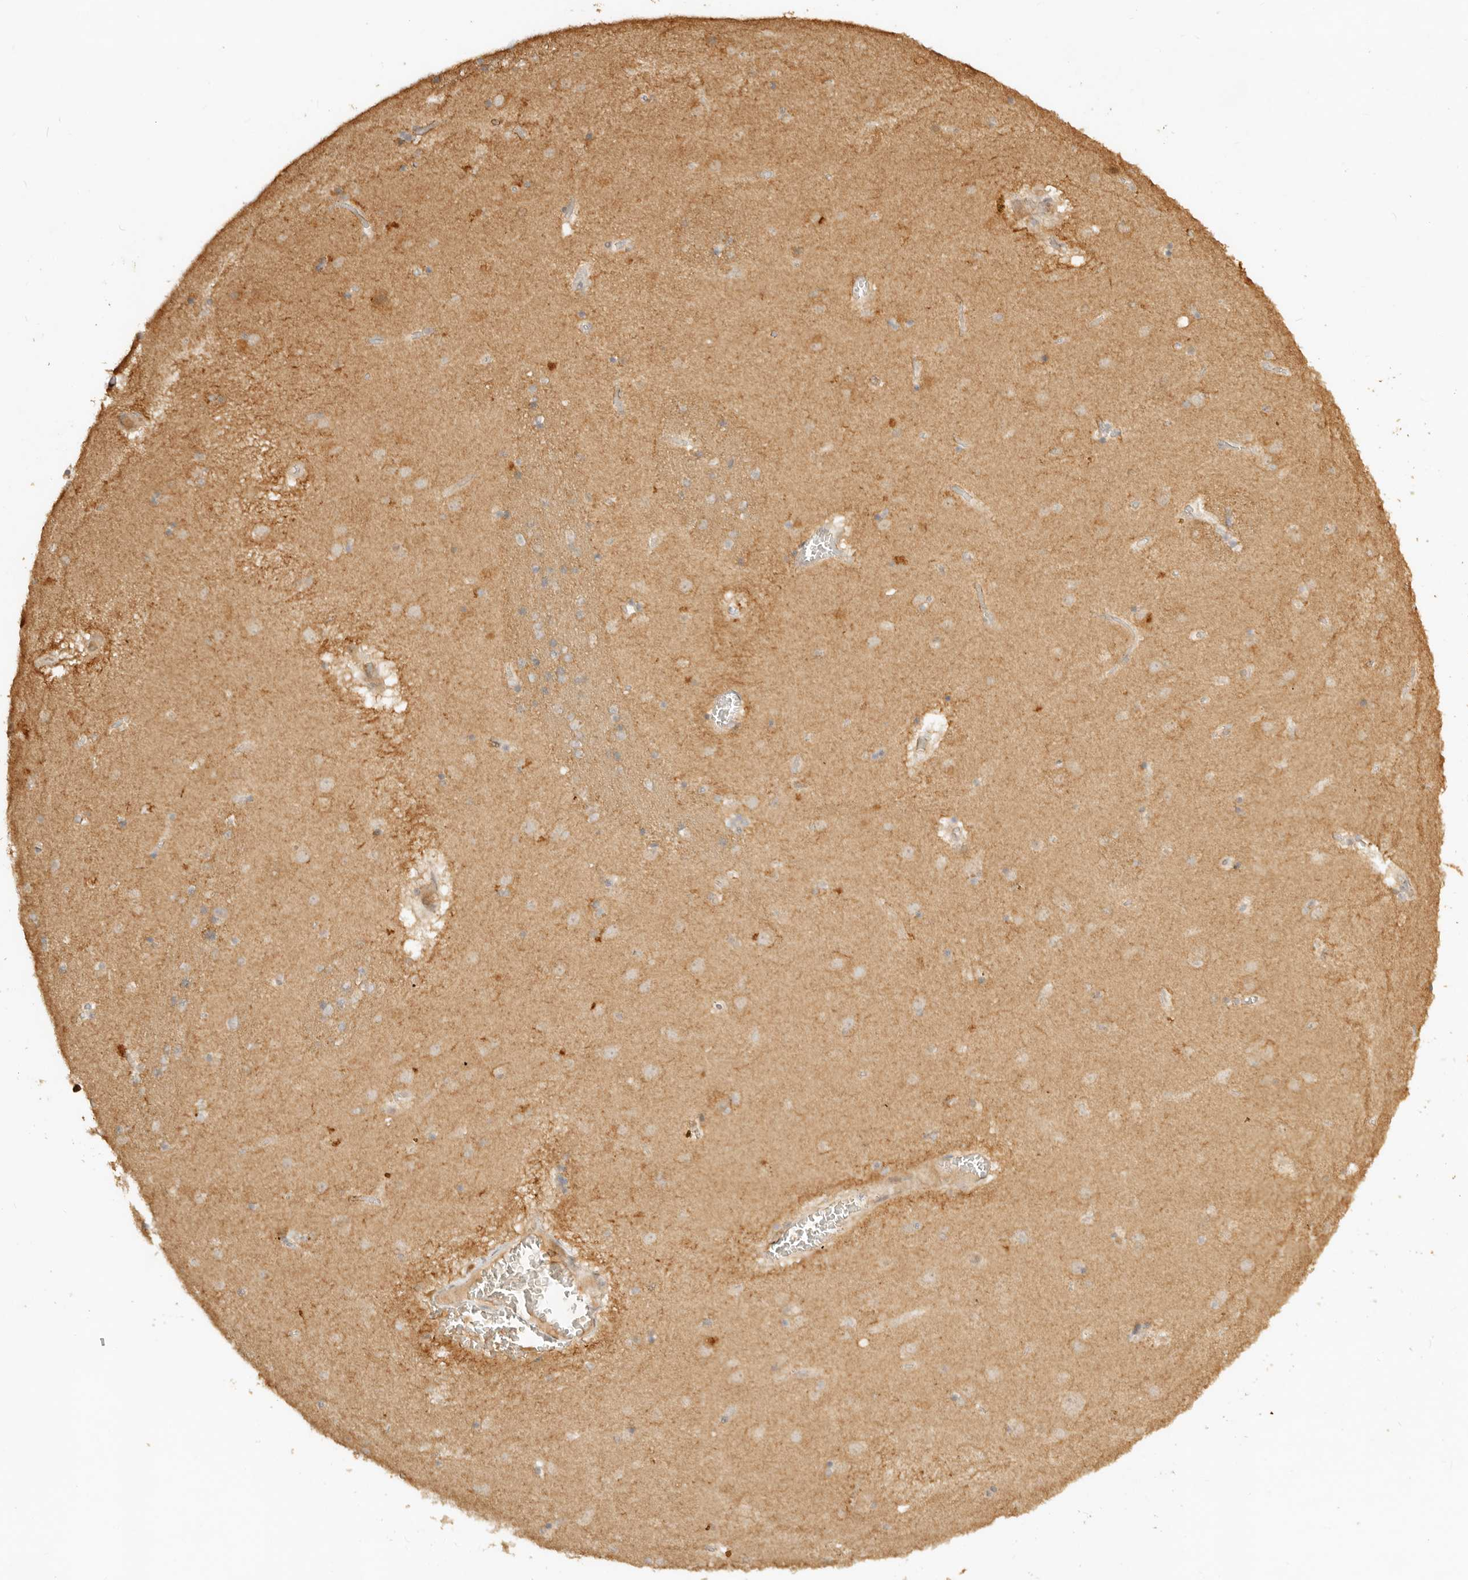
{"staining": {"intensity": "weak", "quantity": "25%-75%", "location": "cytoplasmic/membranous"}, "tissue": "caudate", "cell_type": "Glial cells", "image_type": "normal", "snomed": [{"axis": "morphology", "description": "Normal tissue, NOS"}, {"axis": "topography", "description": "Lateral ventricle wall"}], "caption": "Immunohistochemistry (IHC) staining of benign caudate, which reveals low levels of weak cytoplasmic/membranous positivity in approximately 25%-75% of glial cells indicating weak cytoplasmic/membranous protein staining. The staining was performed using DAB (3,3'-diaminobenzidine) (brown) for protein detection and nuclei were counterstained in hematoxylin (blue).", "gene": "KIF2B", "patient": {"sex": "male", "age": 70}}